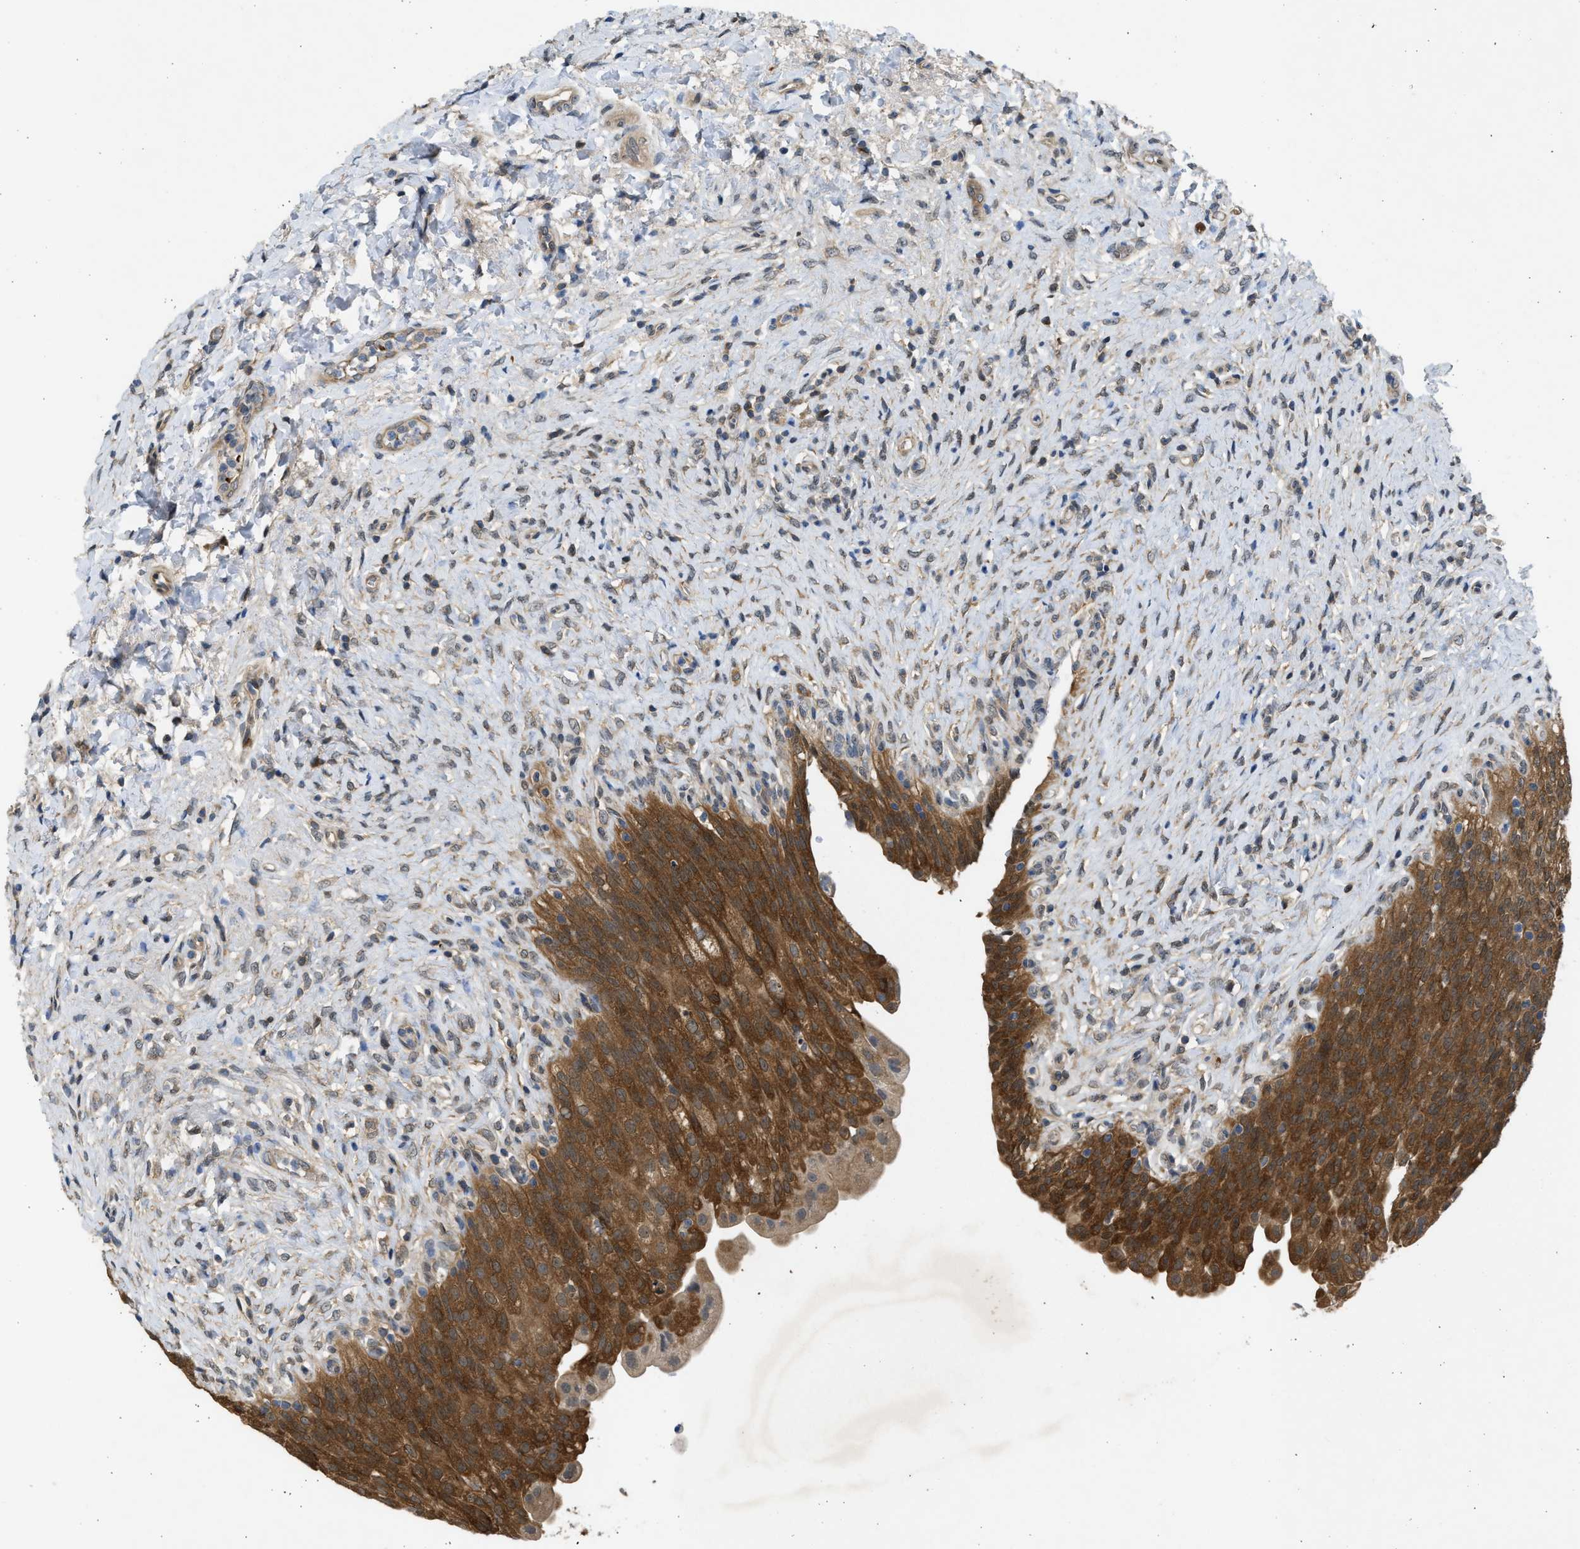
{"staining": {"intensity": "moderate", "quantity": ">75%", "location": "cytoplasmic/membranous"}, "tissue": "urinary bladder", "cell_type": "Urothelial cells", "image_type": "normal", "snomed": [{"axis": "morphology", "description": "Urothelial carcinoma, High grade"}, {"axis": "topography", "description": "Urinary bladder"}], "caption": "Immunohistochemistry histopathology image of unremarkable human urinary bladder stained for a protein (brown), which shows medium levels of moderate cytoplasmic/membranous positivity in about >75% of urothelial cells.", "gene": "MAPK7", "patient": {"sex": "male", "age": 46}}